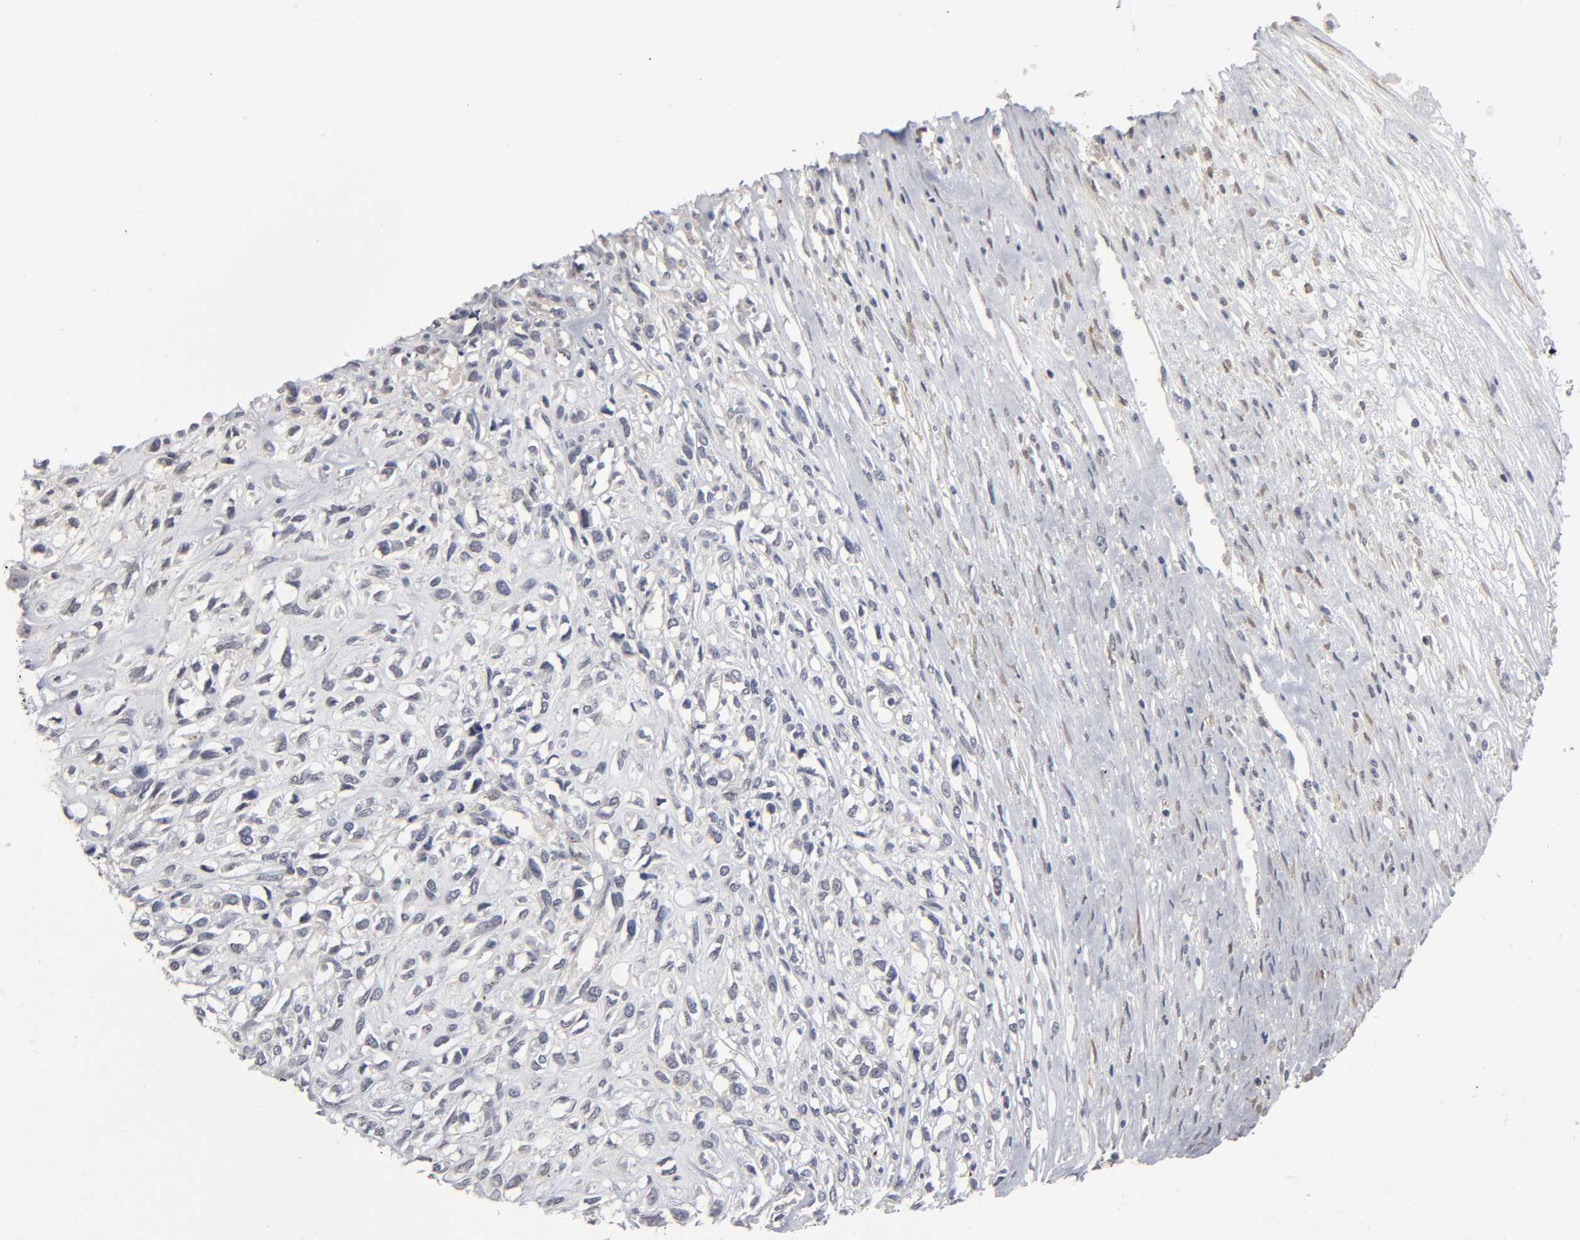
{"staining": {"intensity": "weak", "quantity": "<25%", "location": "cytoplasmic/membranous"}, "tissue": "head and neck cancer", "cell_type": "Tumor cells", "image_type": "cancer", "snomed": [{"axis": "morphology", "description": "Necrosis, NOS"}, {"axis": "morphology", "description": "Neoplasm, malignant, NOS"}, {"axis": "topography", "description": "Salivary gland"}, {"axis": "topography", "description": "Head-Neck"}], "caption": "Head and neck cancer was stained to show a protein in brown. There is no significant expression in tumor cells.", "gene": "PDLIM3", "patient": {"sex": "male", "age": 43}}